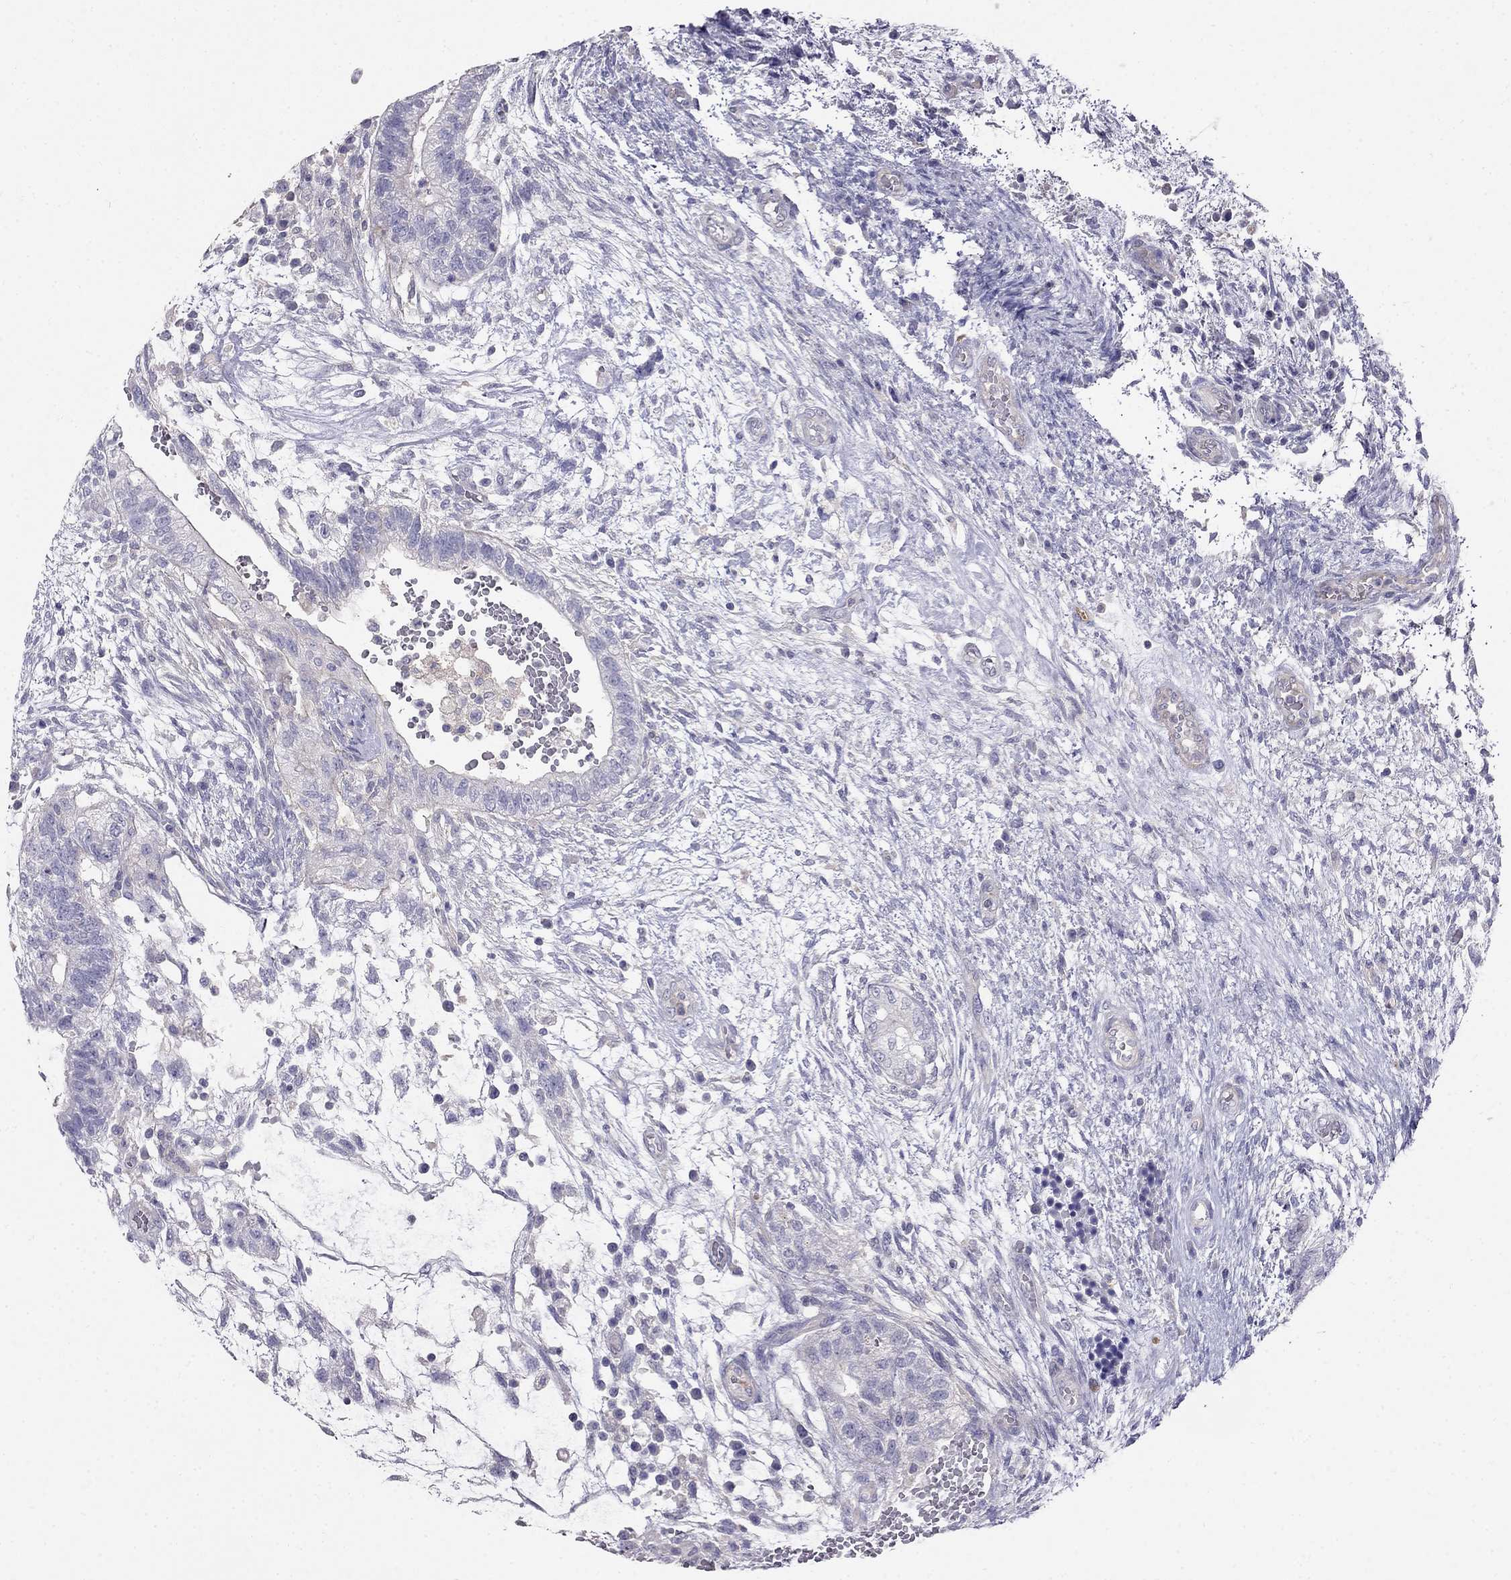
{"staining": {"intensity": "negative", "quantity": "none", "location": "none"}, "tissue": "testis cancer", "cell_type": "Tumor cells", "image_type": "cancer", "snomed": [{"axis": "morphology", "description": "Normal tissue, NOS"}, {"axis": "morphology", "description": "Carcinoma, Embryonal, NOS"}, {"axis": "topography", "description": "Testis"}, {"axis": "topography", "description": "Epididymis"}], "caption": "IHC of human embryonal carcinoma (testis) displays no staining in tumor cells.", "gene": "LY6H", "patient": {"sex": "male", "age": 32}}